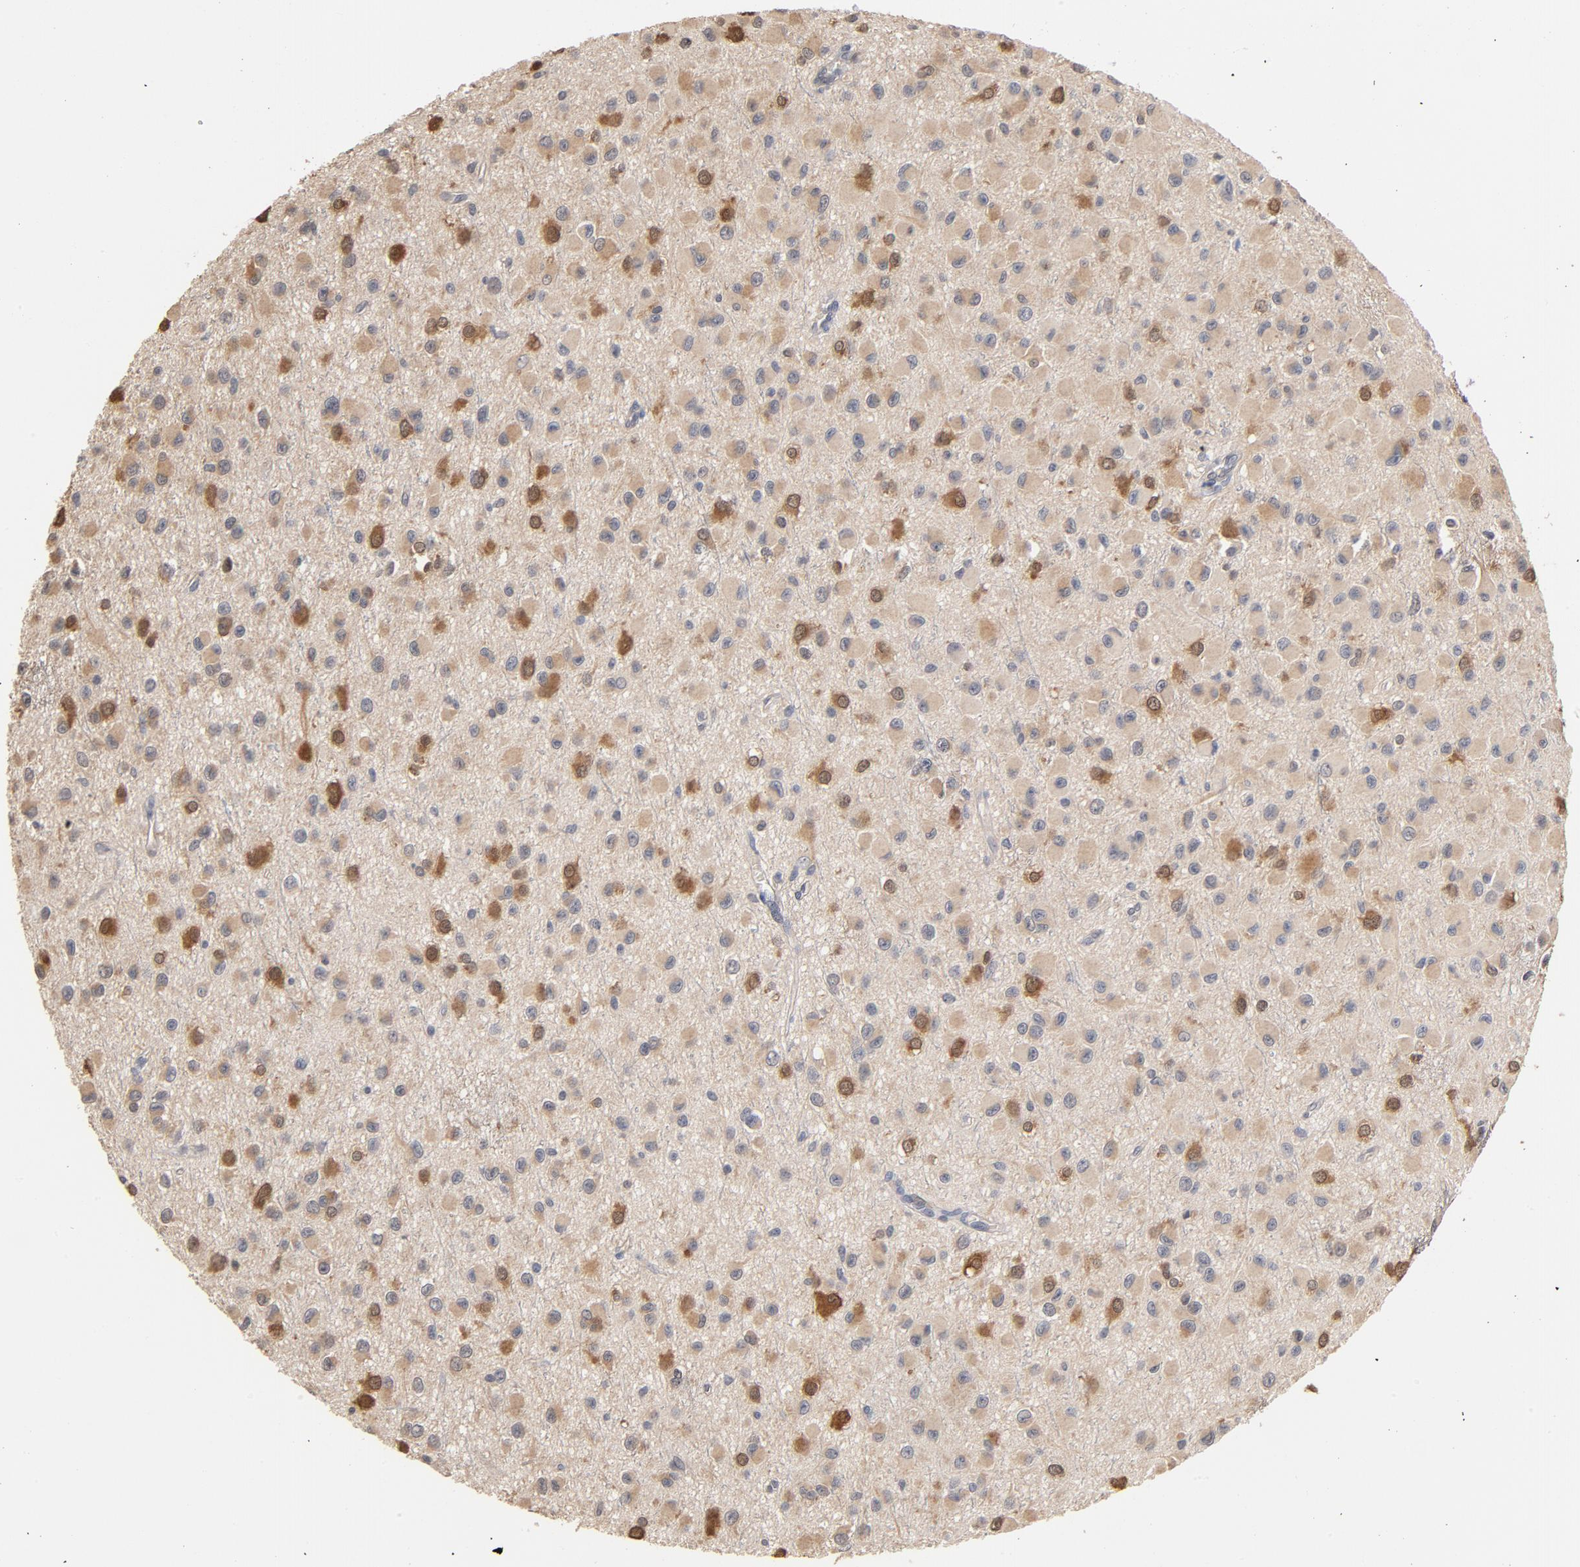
{"staining": {"intensity": "moderate", "quantity": "25%-75%", "location": "cytoplasmic/membranous"}, "tissue": "glioma", "cell_type": "Tumor cells", "image_type": "cancer", "snomed": [{"axis": "morphology", "description": "Glioma, malignant, Low grade"}, {"axis": "topography", "description": "Brain"}], "caption": "Protein staining reveals moderate cytoplasmic/membranous positivity in approximately 25%-75% of tumor cells in malignant glioma (low-grade).", "gene": "MIF", "patient": {"sex": "male", "age": 42}}